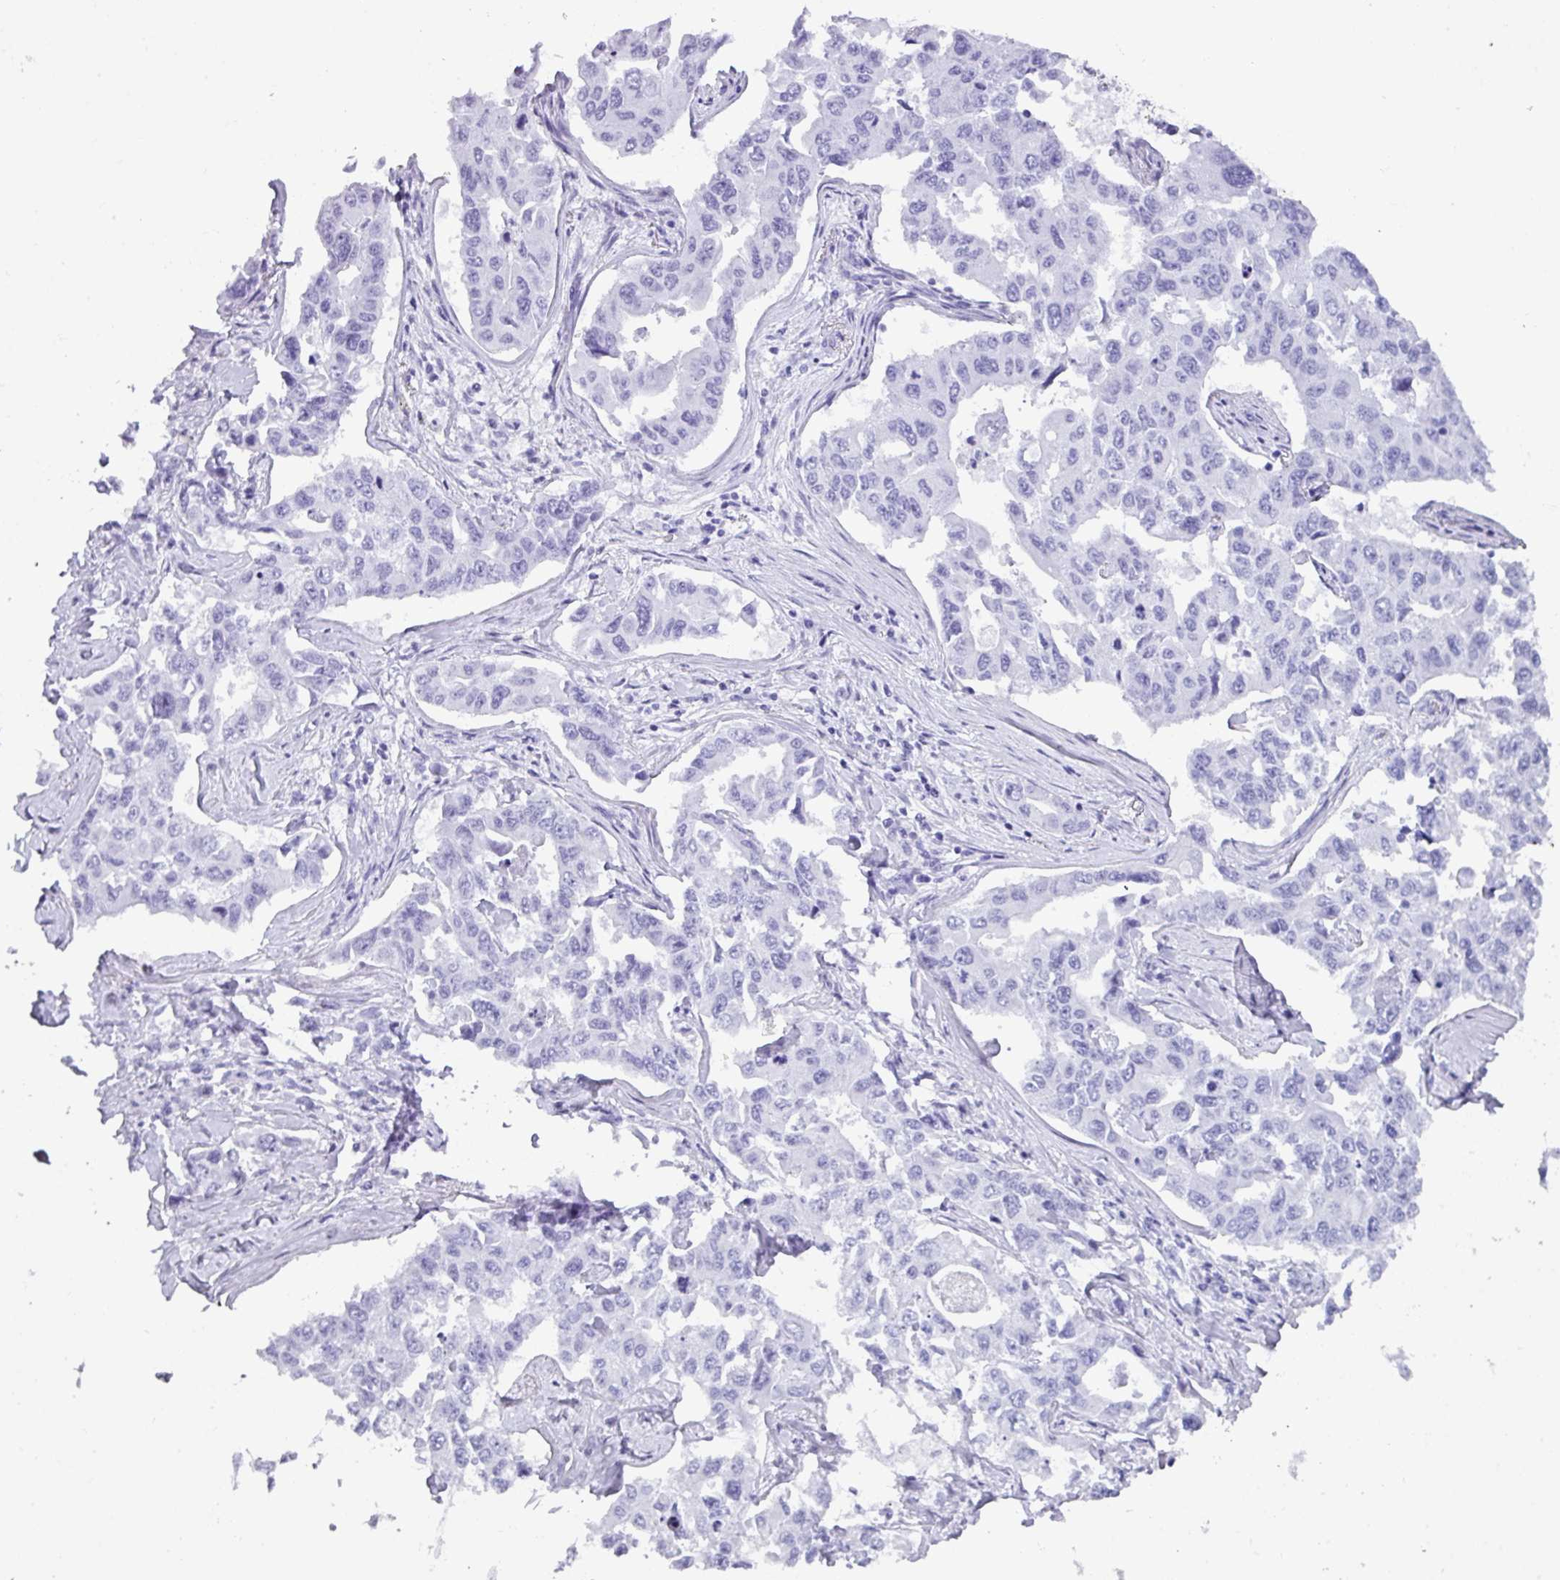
{"staining": {"intensity": "negative", "quantity": "none", "location": "none"}, "tissue": "lung cancer", "cell_type": "Tumor cells", "image_type": "cancer", "snomed": [{"axis": "morphology", "description": "Adenocarcinoma, NOS"}, {"axis": "topography", "description": "Lung"}], "caption": "Tumor cells show no significant protein expression in adenocarcinoma (lung). (DAB immunohistochemistry (IHC) with hematoxylin counter stain).", "gene": "ZNF524", "patient": {"sex": "male", "age": 64}}